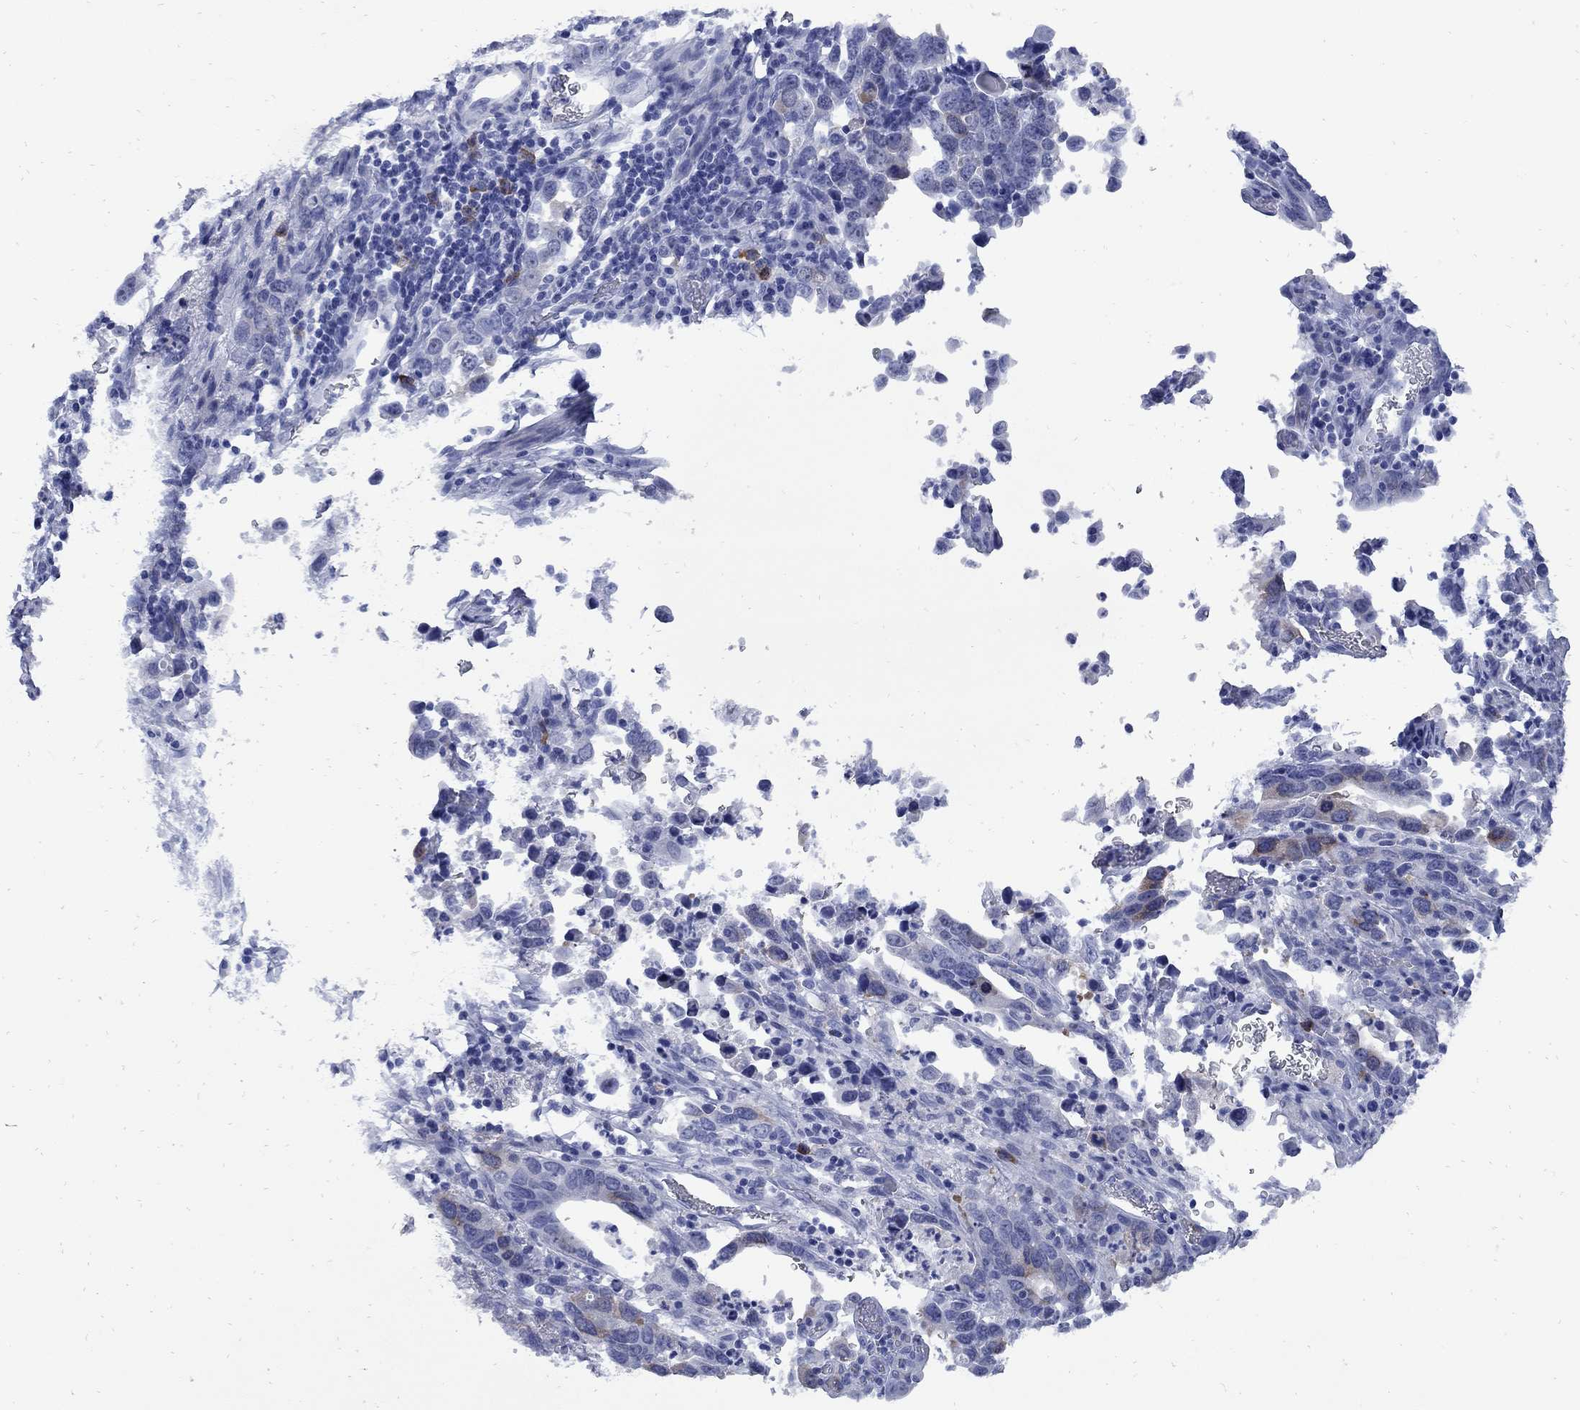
{"staining": {"intensity": "weak", "quantity": "<25%", "location": "cytoplasmic/membranous"}, "tissue": "stomach cancer", "cell_type": "Tumor cells", "image_type": "cancer", "snomed": [{"axis": "morphology", "description": "Adenocarcinoma, NOS"}, {"axis": "topography", "description": "Stomach, upper"}], "caption": "This is an immunohistochemistry photomicrograph of stomach cancer (adenocarcinoma). There is no expression in tumor cells.", "gene": "TACC3", "patient": {"sex": "male", "age": 74}}